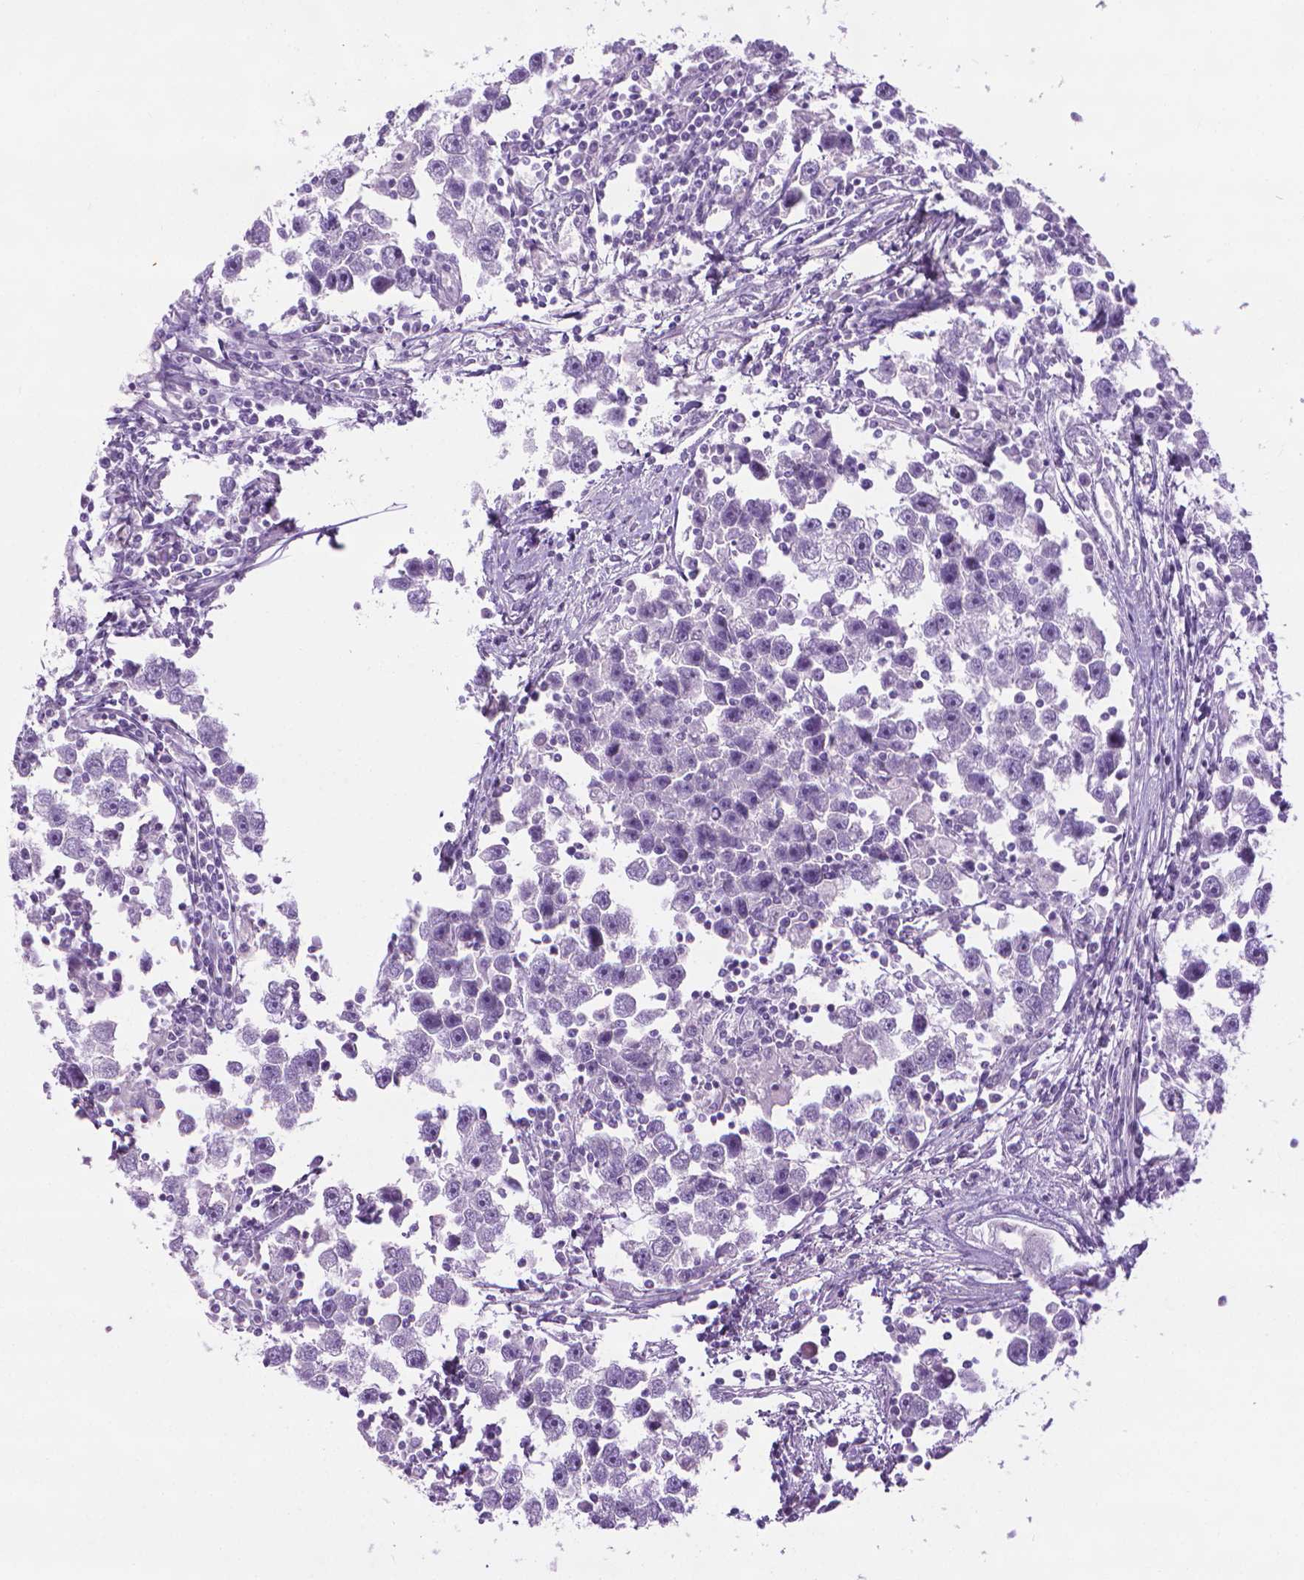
{"staining": {"intensity": "negative", "quantity": "none", "location": "none"}, "tissue": "testis cancer", "cell_type": "Tumor cells", "image_type": "cancer", "snomed": [{"axis": "morphology", "description": "Seminoma, NOS"}, {"axis": "topography", "description": "Testis"}], "caption": "Image shows no protein expression in tumor cells of testis cancer (seminoma) tissue.", "gene": "DNAI7", "patient": {"sex": "male", "age": 30}}